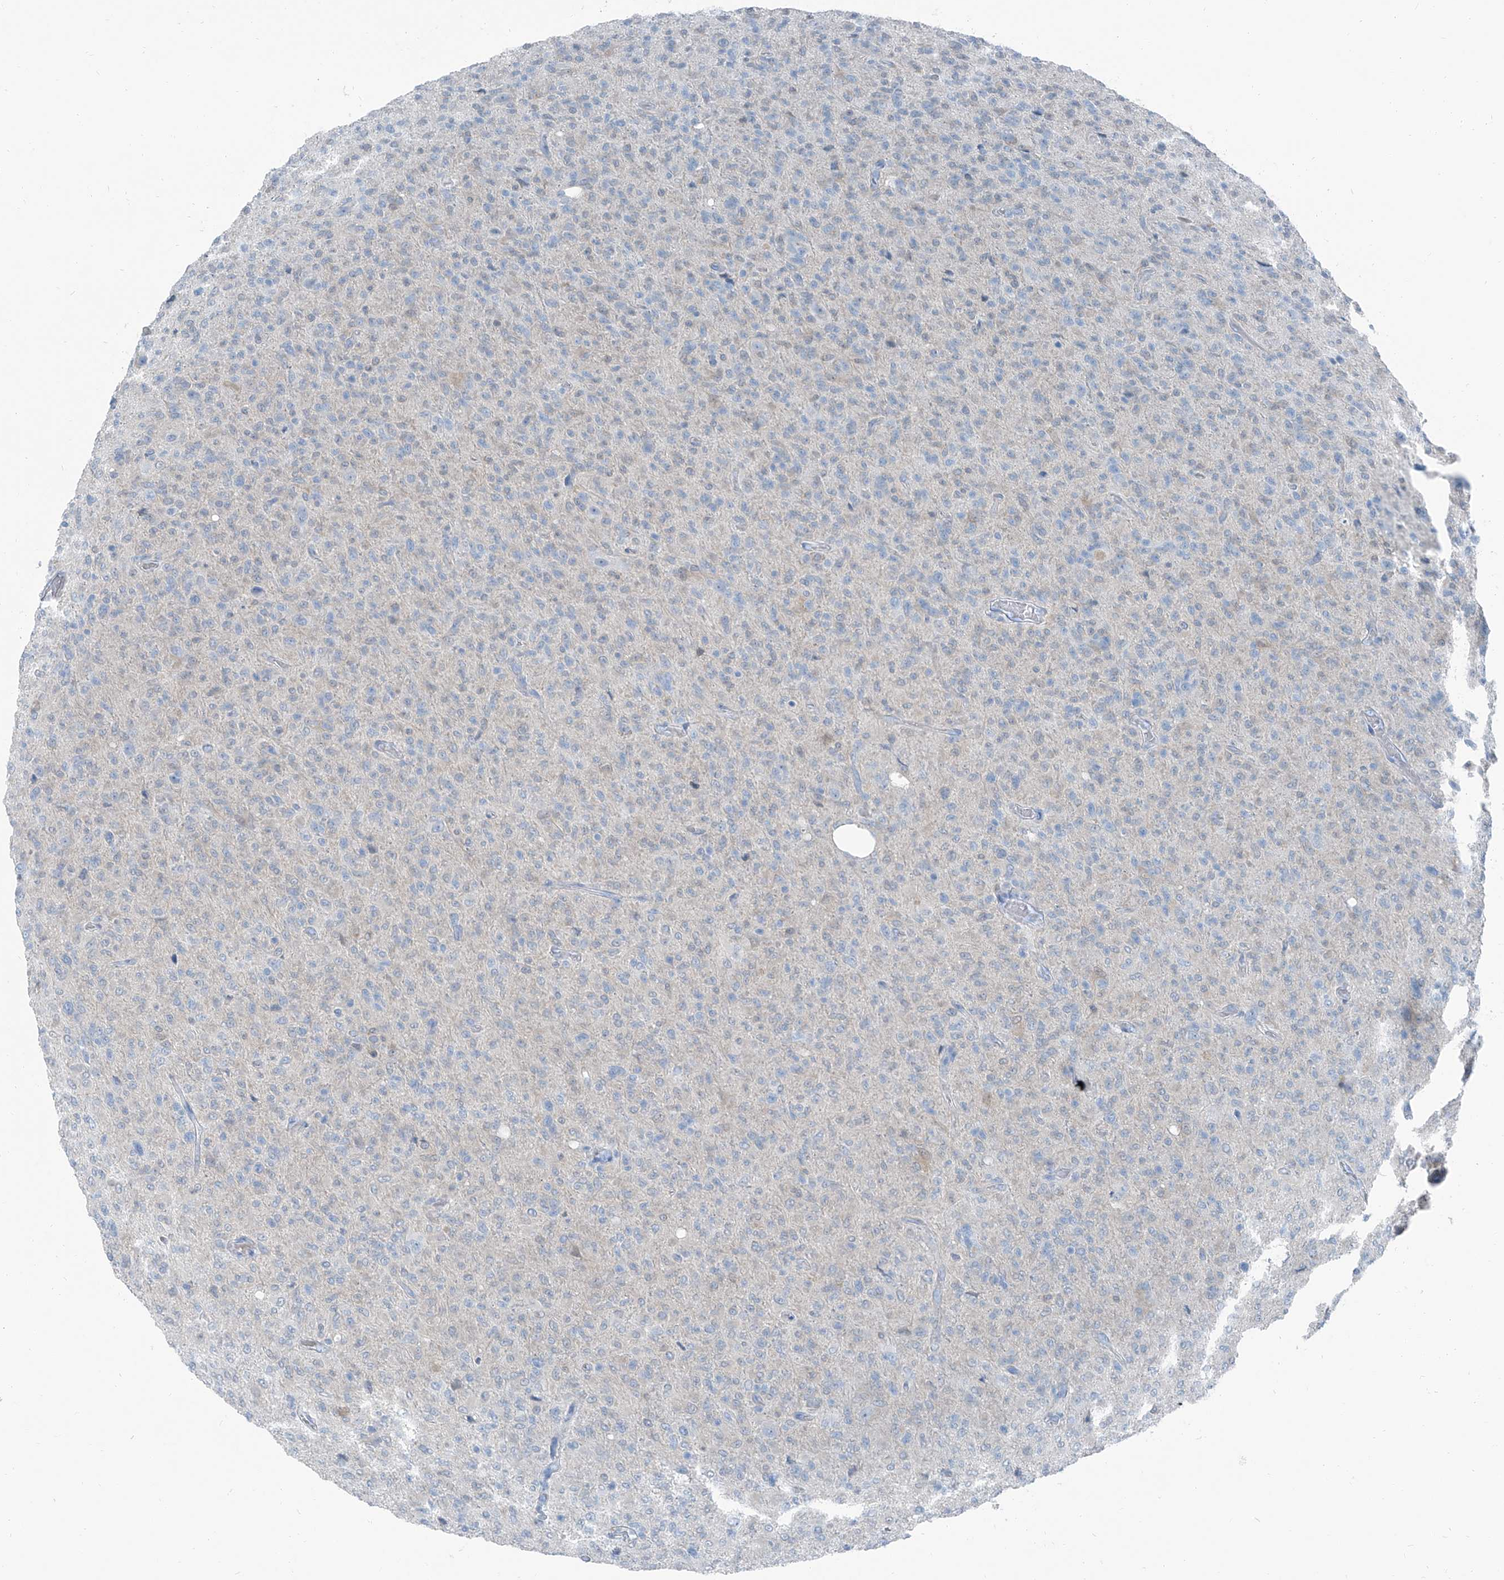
{"staining": {"intensity": "negative", "quantity": "none", "location": "none"}, "tissue": "glioma", "cell_type": "Tumor cells", "image_type": "cancer", "snomed": [{"axis": "morphology", "description": "Glioma, malignant, High grade"}, {"axis": "topography", "description": "Brain"}], "caption": "The image demonstrates no significant positivity in tumor cells of glioma. The staining was performed using DAB to visualize the protein expression in brown, while the nuclei were stained in blue with hematoxylin (Magnification: 20x).", "gene": "RGN", "patient": {"sex": "female", "age": 57}}